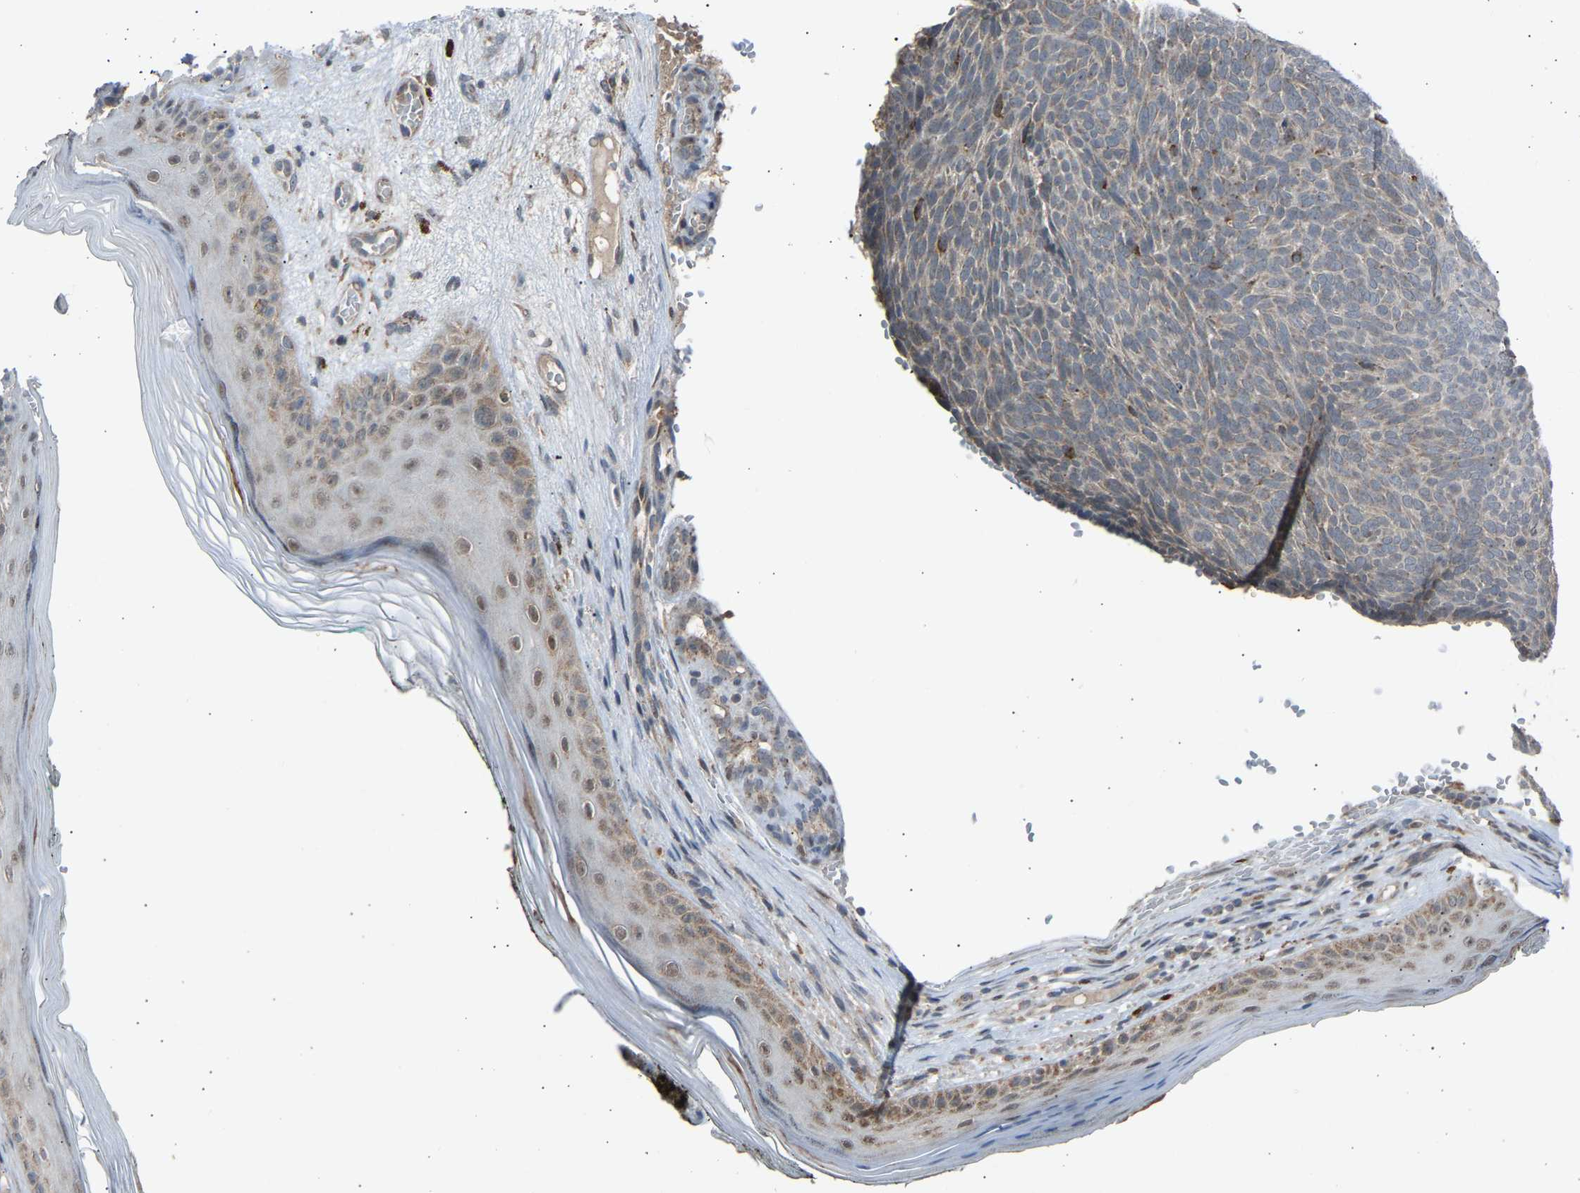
{"staining": {"intensity": "weak", "quantity": "<25%", "location": "cytoplasmic/membranous"}, "tissue": "skin cancer", "cell_type": "Tumor cells", "image_type": "cancer", "snomed": [{"axis": "morphology", "description": "Basal cell carcinoma"}, {"axis": "topography", "description": "Skin"}], "caption": "Skin cancer stained for a protein using immunohistochemistry demonstrates no expression tumor cells.", "gene": "SLIRP", "patient": {"sex": "male", "age": 61}}